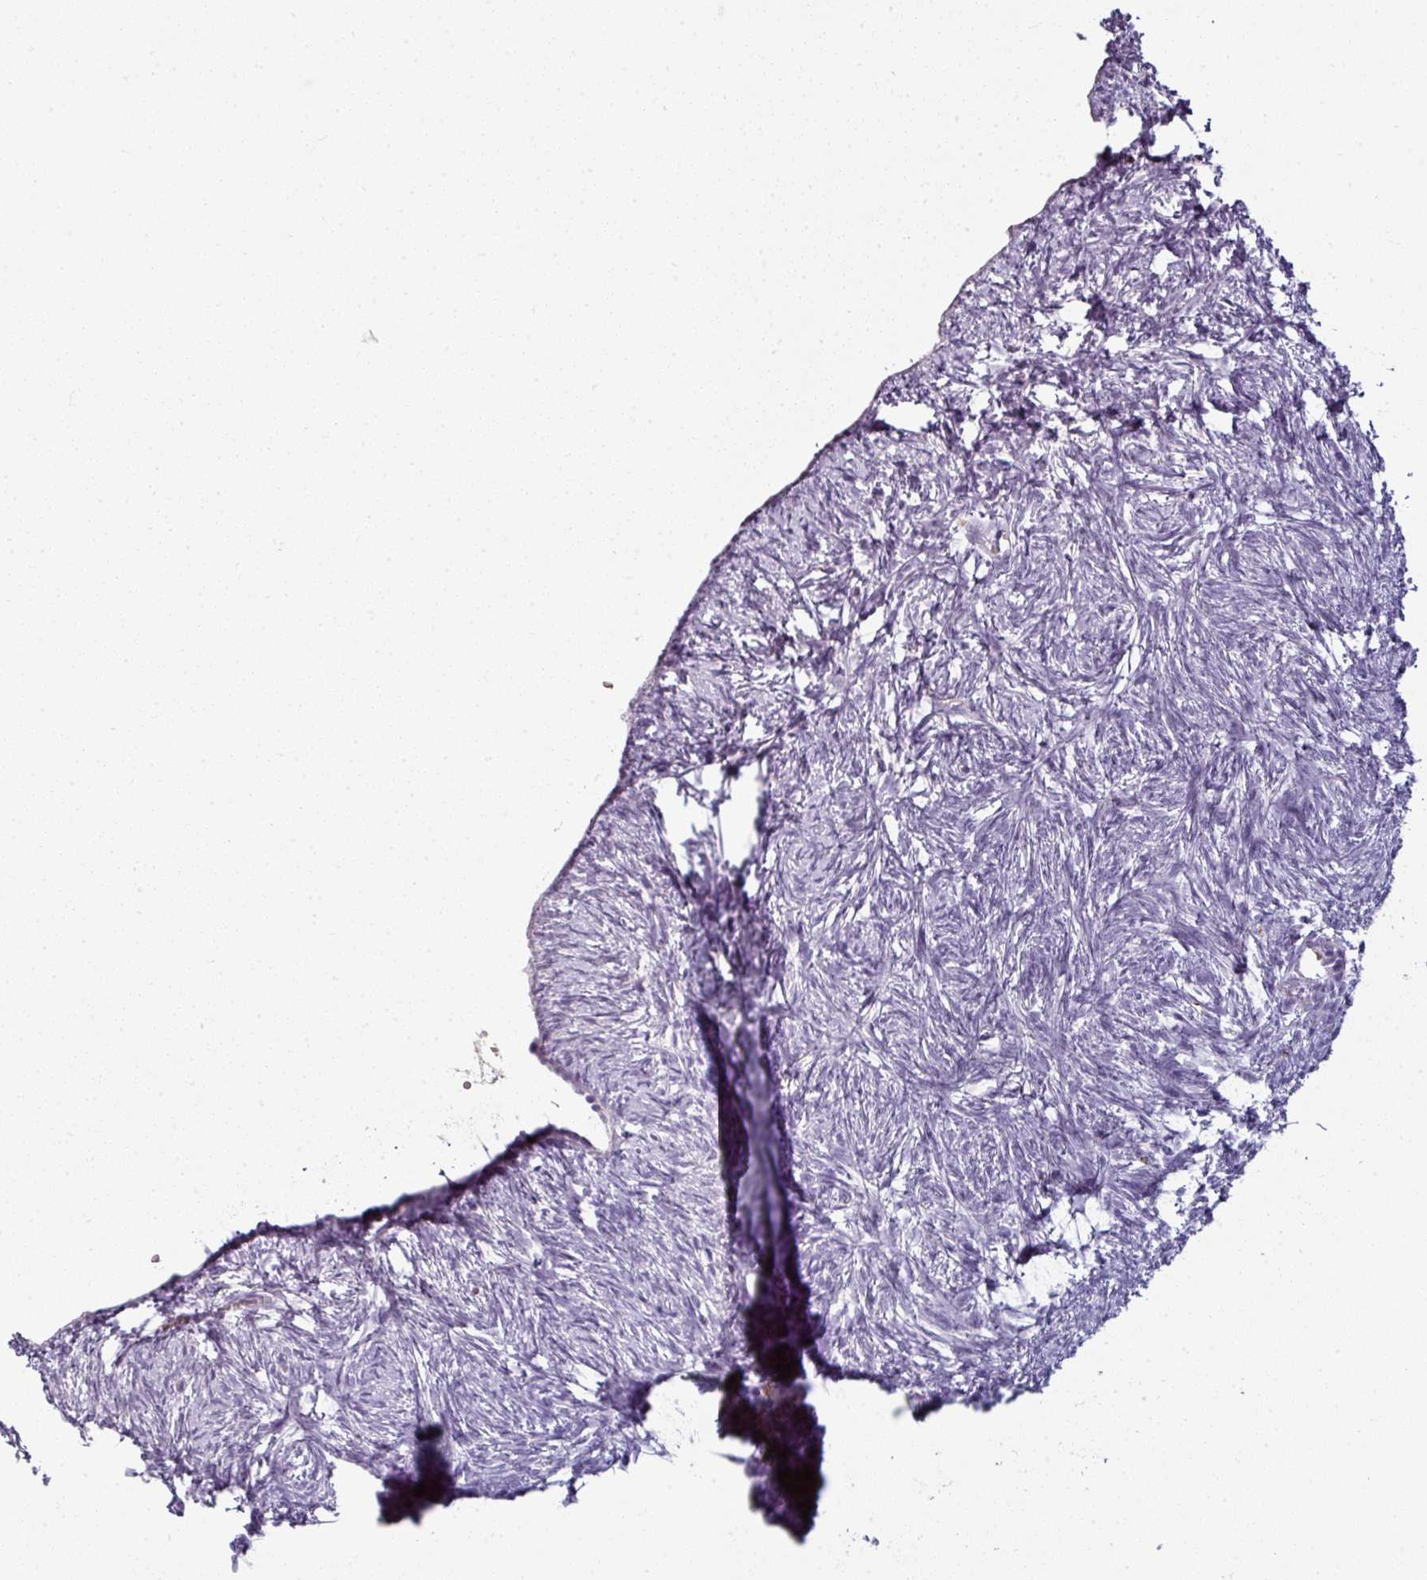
{"staining": {"intensity": "weak", "quantity": "25%-75%", "location": "cytoplasmic/membranous"}, "tissue": "ovary", "cell_type": "Follicle cells", "image_type": "normal", "snomed": [{"axis": "morphology", "description": "Normal tissue, NOS"}, {"axis": "topography", "description": "Ovary"}], "caption": "Immunohistochemistry (IHC) image of normal human ovary stained for a protein (brown), which demonstrates low levels of weak cytoplasmic/membranous positivity in approximately 25%-75% of follicle cells.", "gene": "SYT8", "patient": {"sex": "female", "age": 51}}